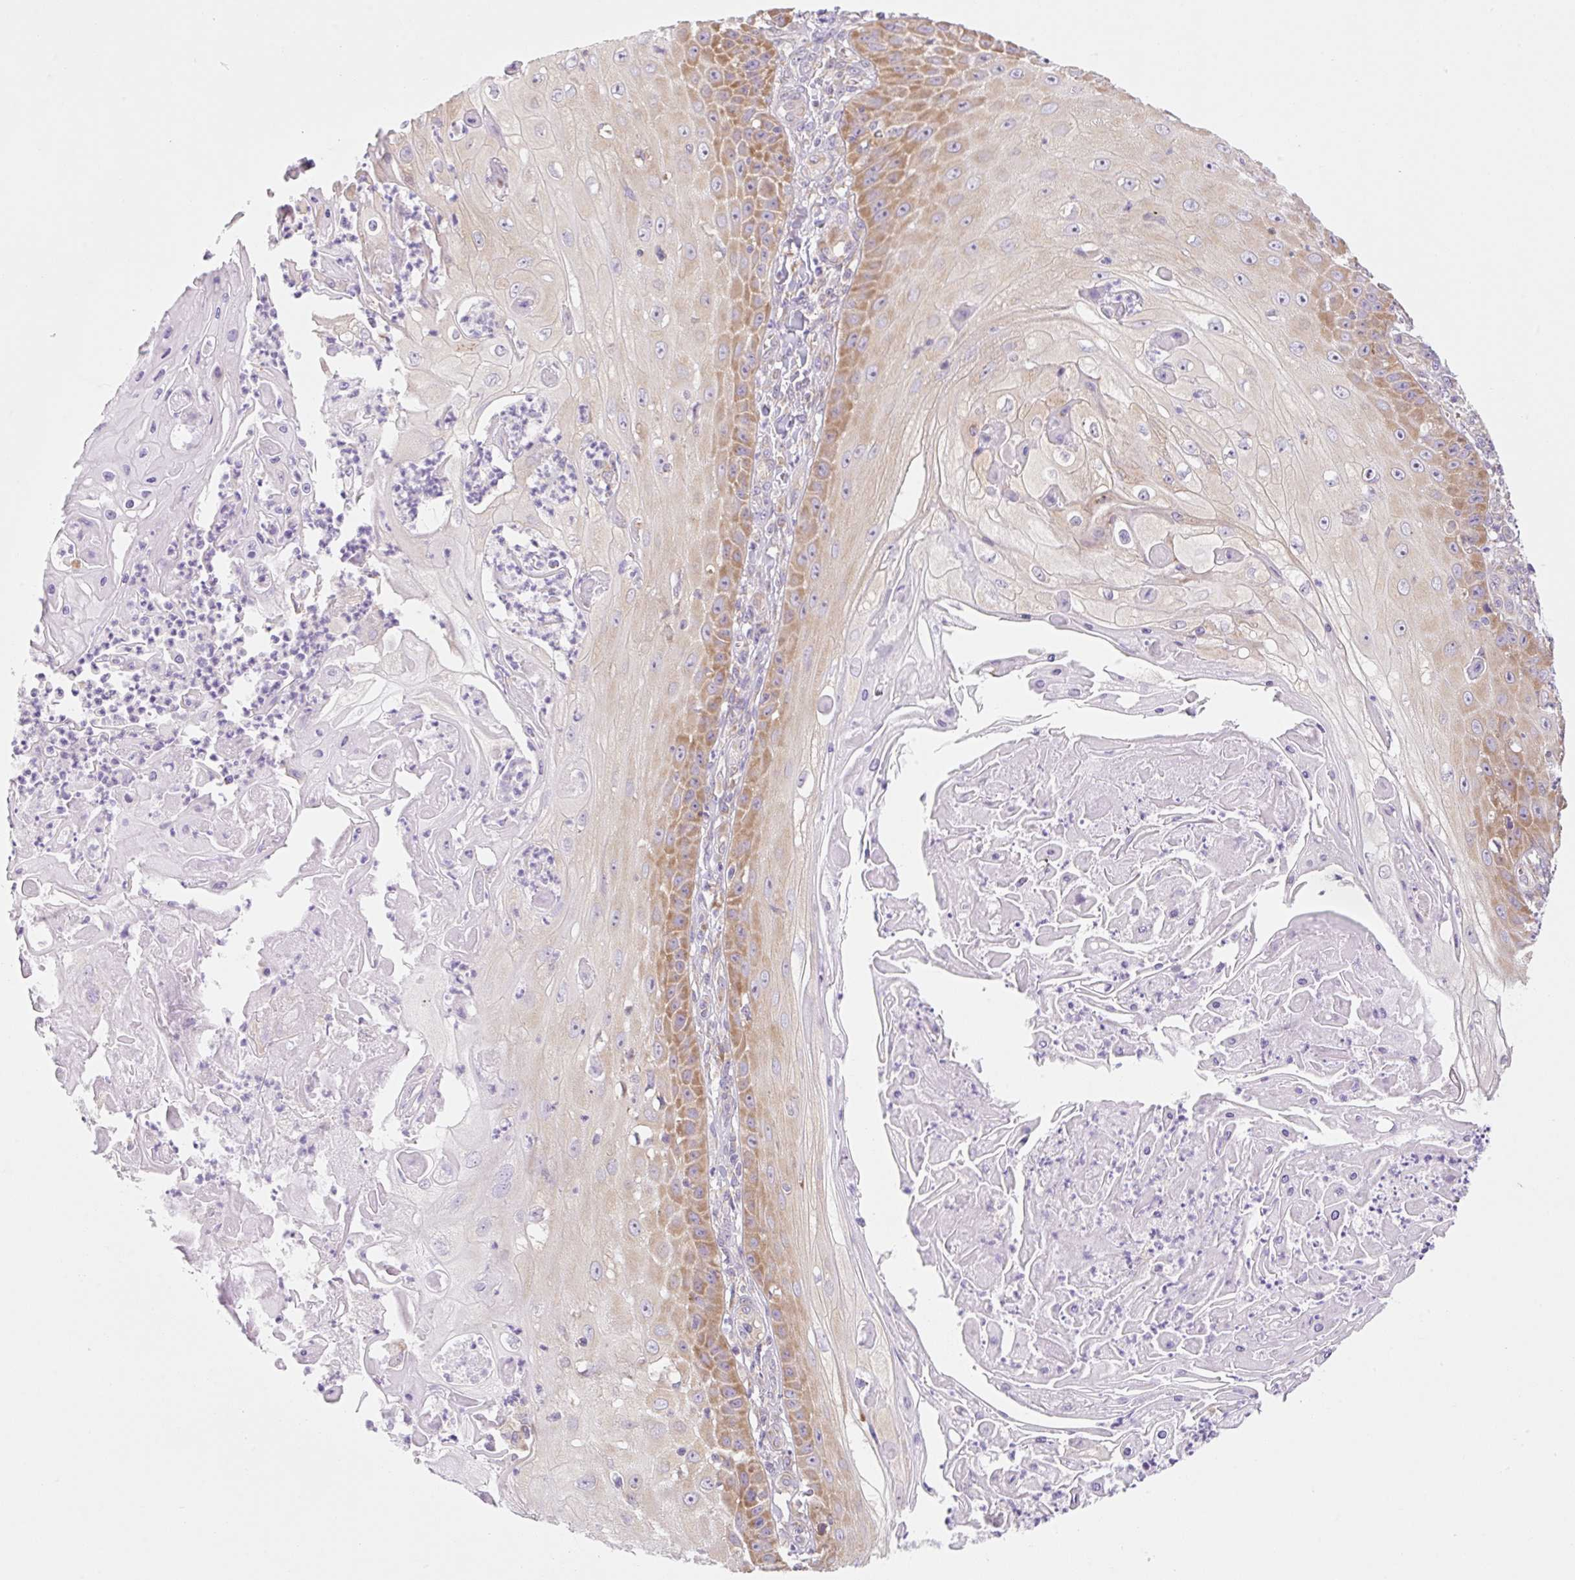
{"staining": {"intensity": "moderate", "quantity": "25%-75%", "location": "cytoplasmic/membranous"}, "tissue": "skin cancer", "cell_type": "Tumor cells", "image_type": "cancer", "snomed": [{"axis": "morphology", "description": "Squamous cell carcinoma, NOS"}, {"axis": "topography", "description": "Skin"}], "caption": "Approximately 25%-75% of tumor cells in human skin squamous cell carcinoma show moderate cytoplasmic/membranous protein expression as visualized by brown immunohistochemical staining.", "gene": "RPL18A", "patient": {"sex": "male", "age": 70}}